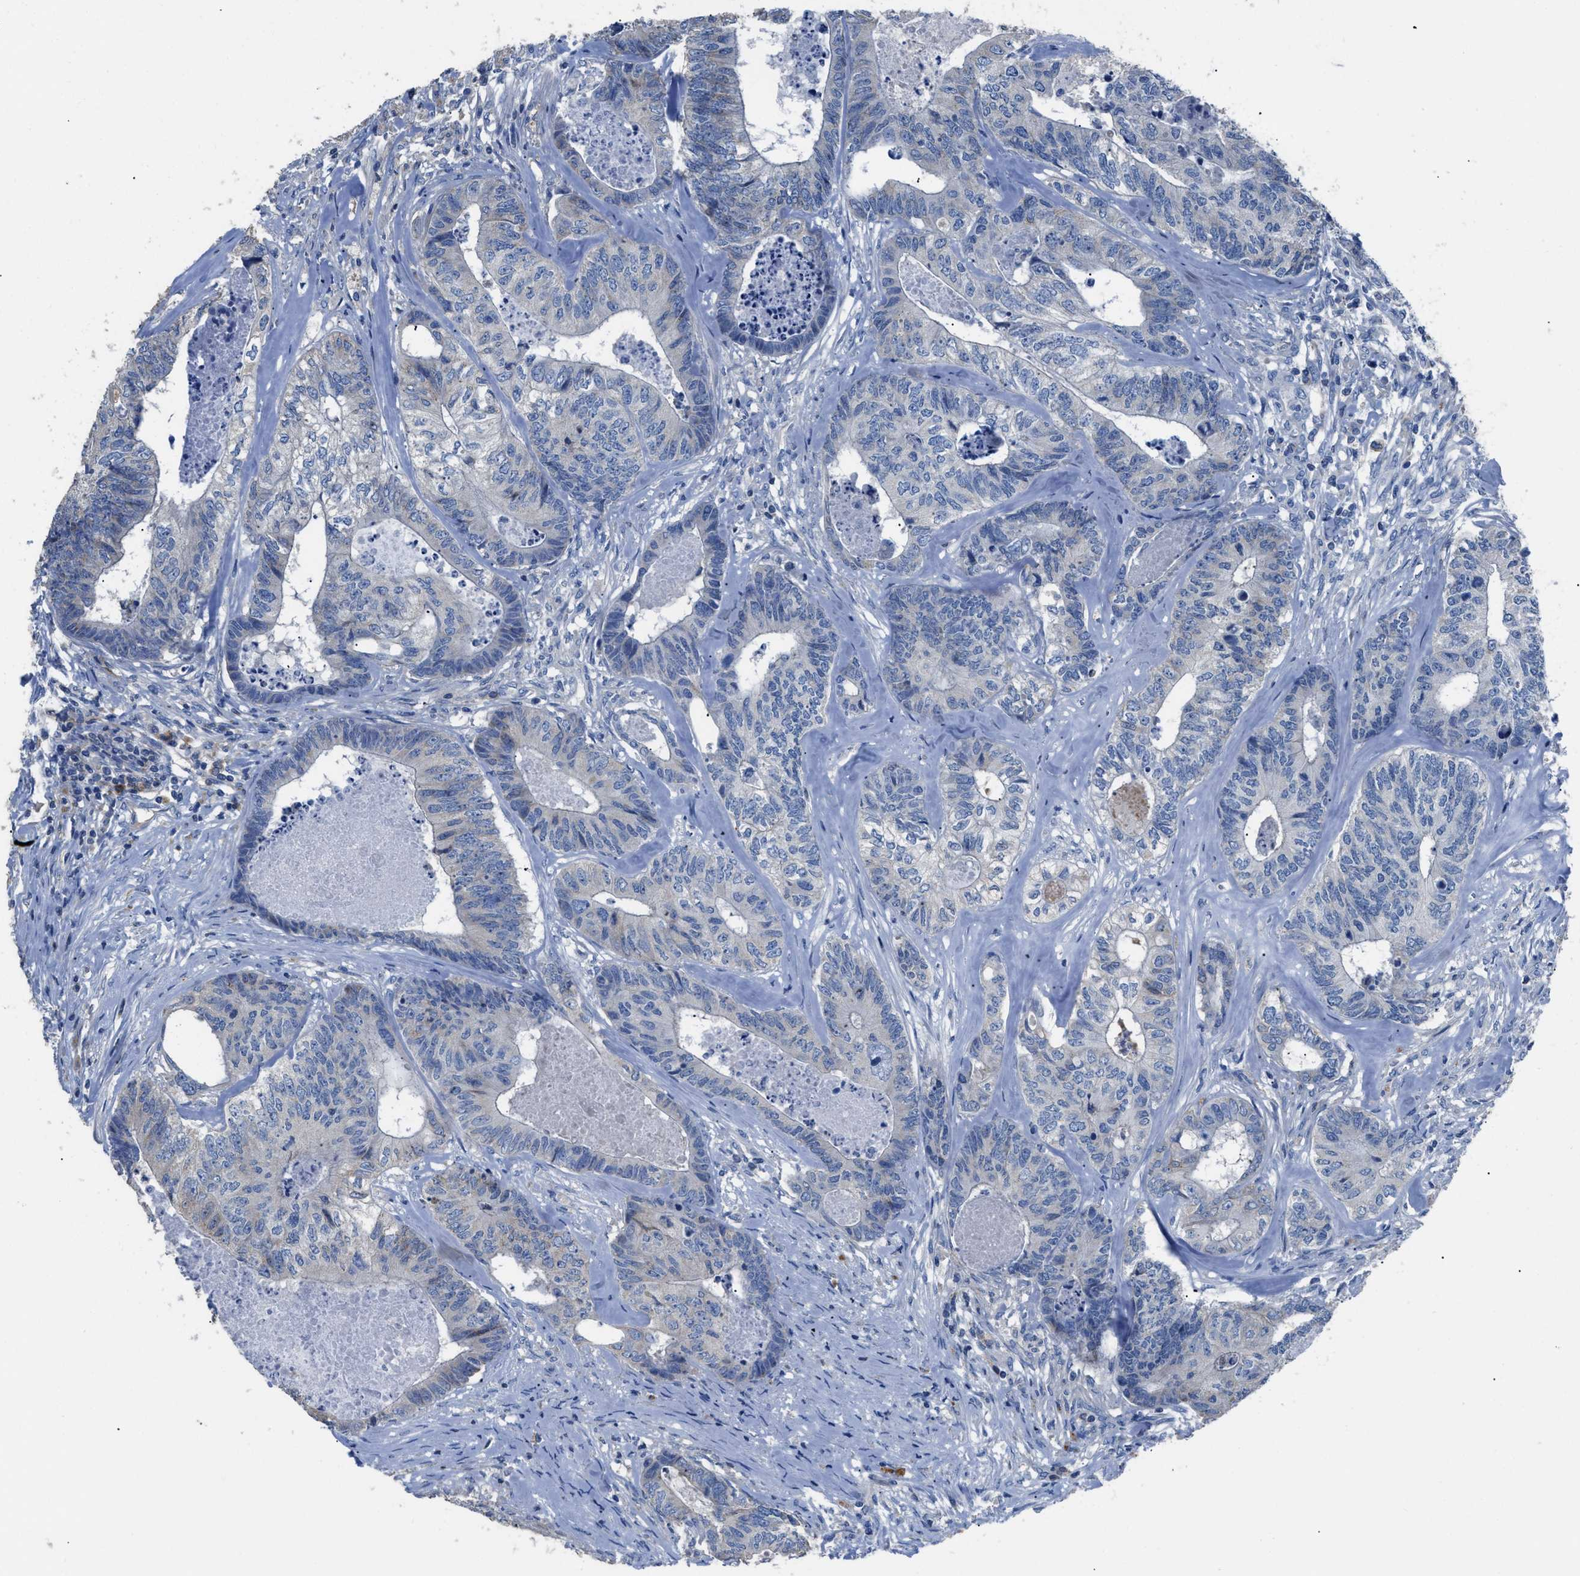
{"staining": {"intensity": "negative", "quantity": "none", "location": "none"}, "tissue": "colorectal cancer", "cell_type": "Tumor cells", "image_type": "cancer", "snomed": [{"axis": "morphology", "description": "Adenocarcinoma, NOS"}, {"axis": "topography", "description": "Colon"}], "caption": "Tumor cells show no significant protein positivity in colorectal cancer.", "gene": "SGCZ", "patient": {"sex": "female", "age": 67}}